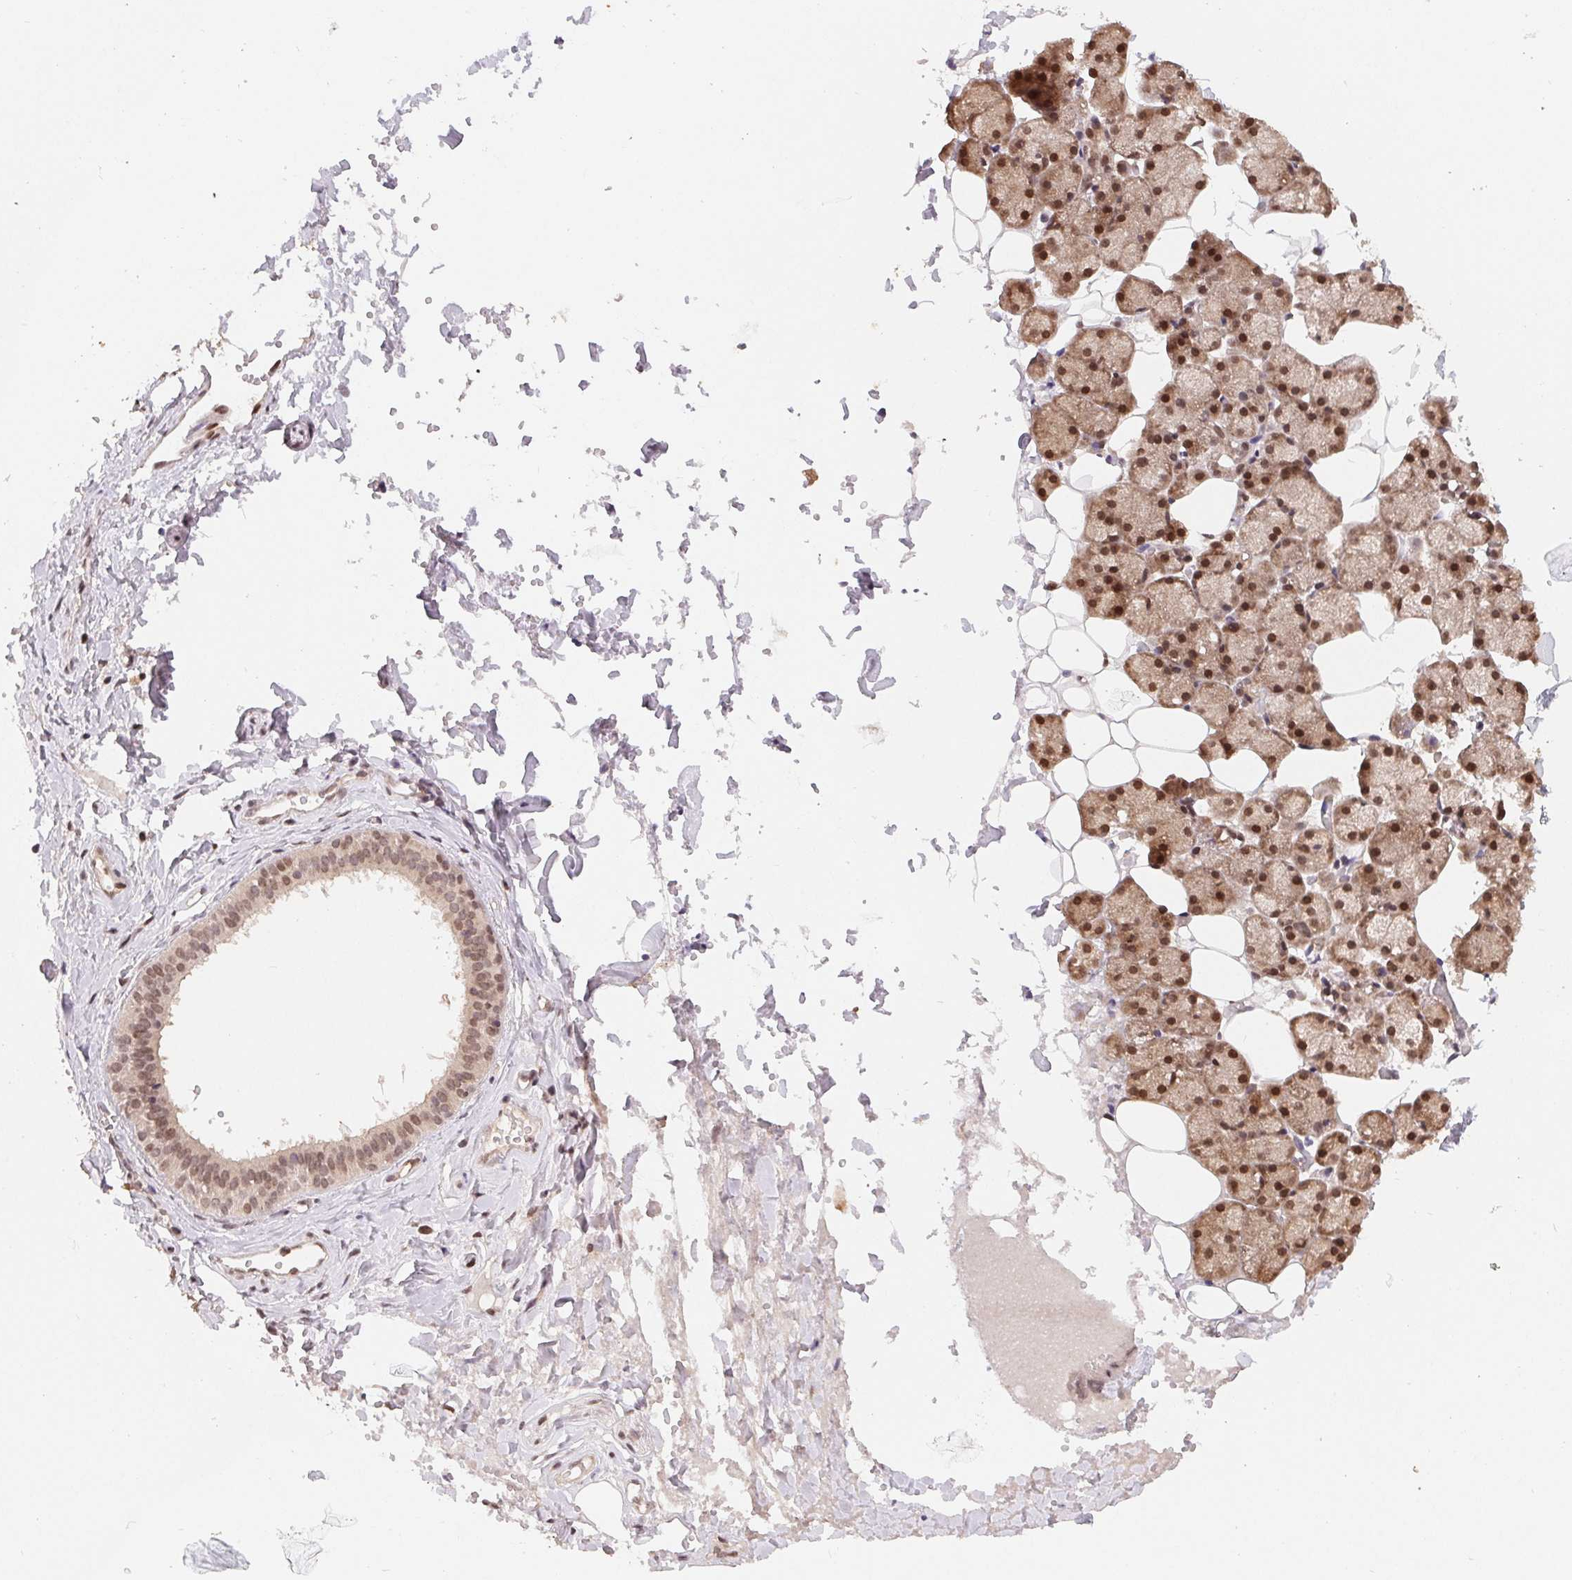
{"staining": {"intensity": "strong", "quantity": "25%-75%", "location": "nuclear"}, "tissue": "salivary gland", "cell_type": "Glandular cells", "image_type": "normal", "snomed": [{"axis": "morphology", "description": "Normal tissue, NOS"}, {"axis": "topography", "description": "Salivary gland"}], "caption": "This is an image of immunohistochemistry (IHC) staining of normal salivary gland, which shows strong positivity in the nuclear of glandular cells.", "gene": "HMGN3", "patient": {"sex": "male", "age": 38}}